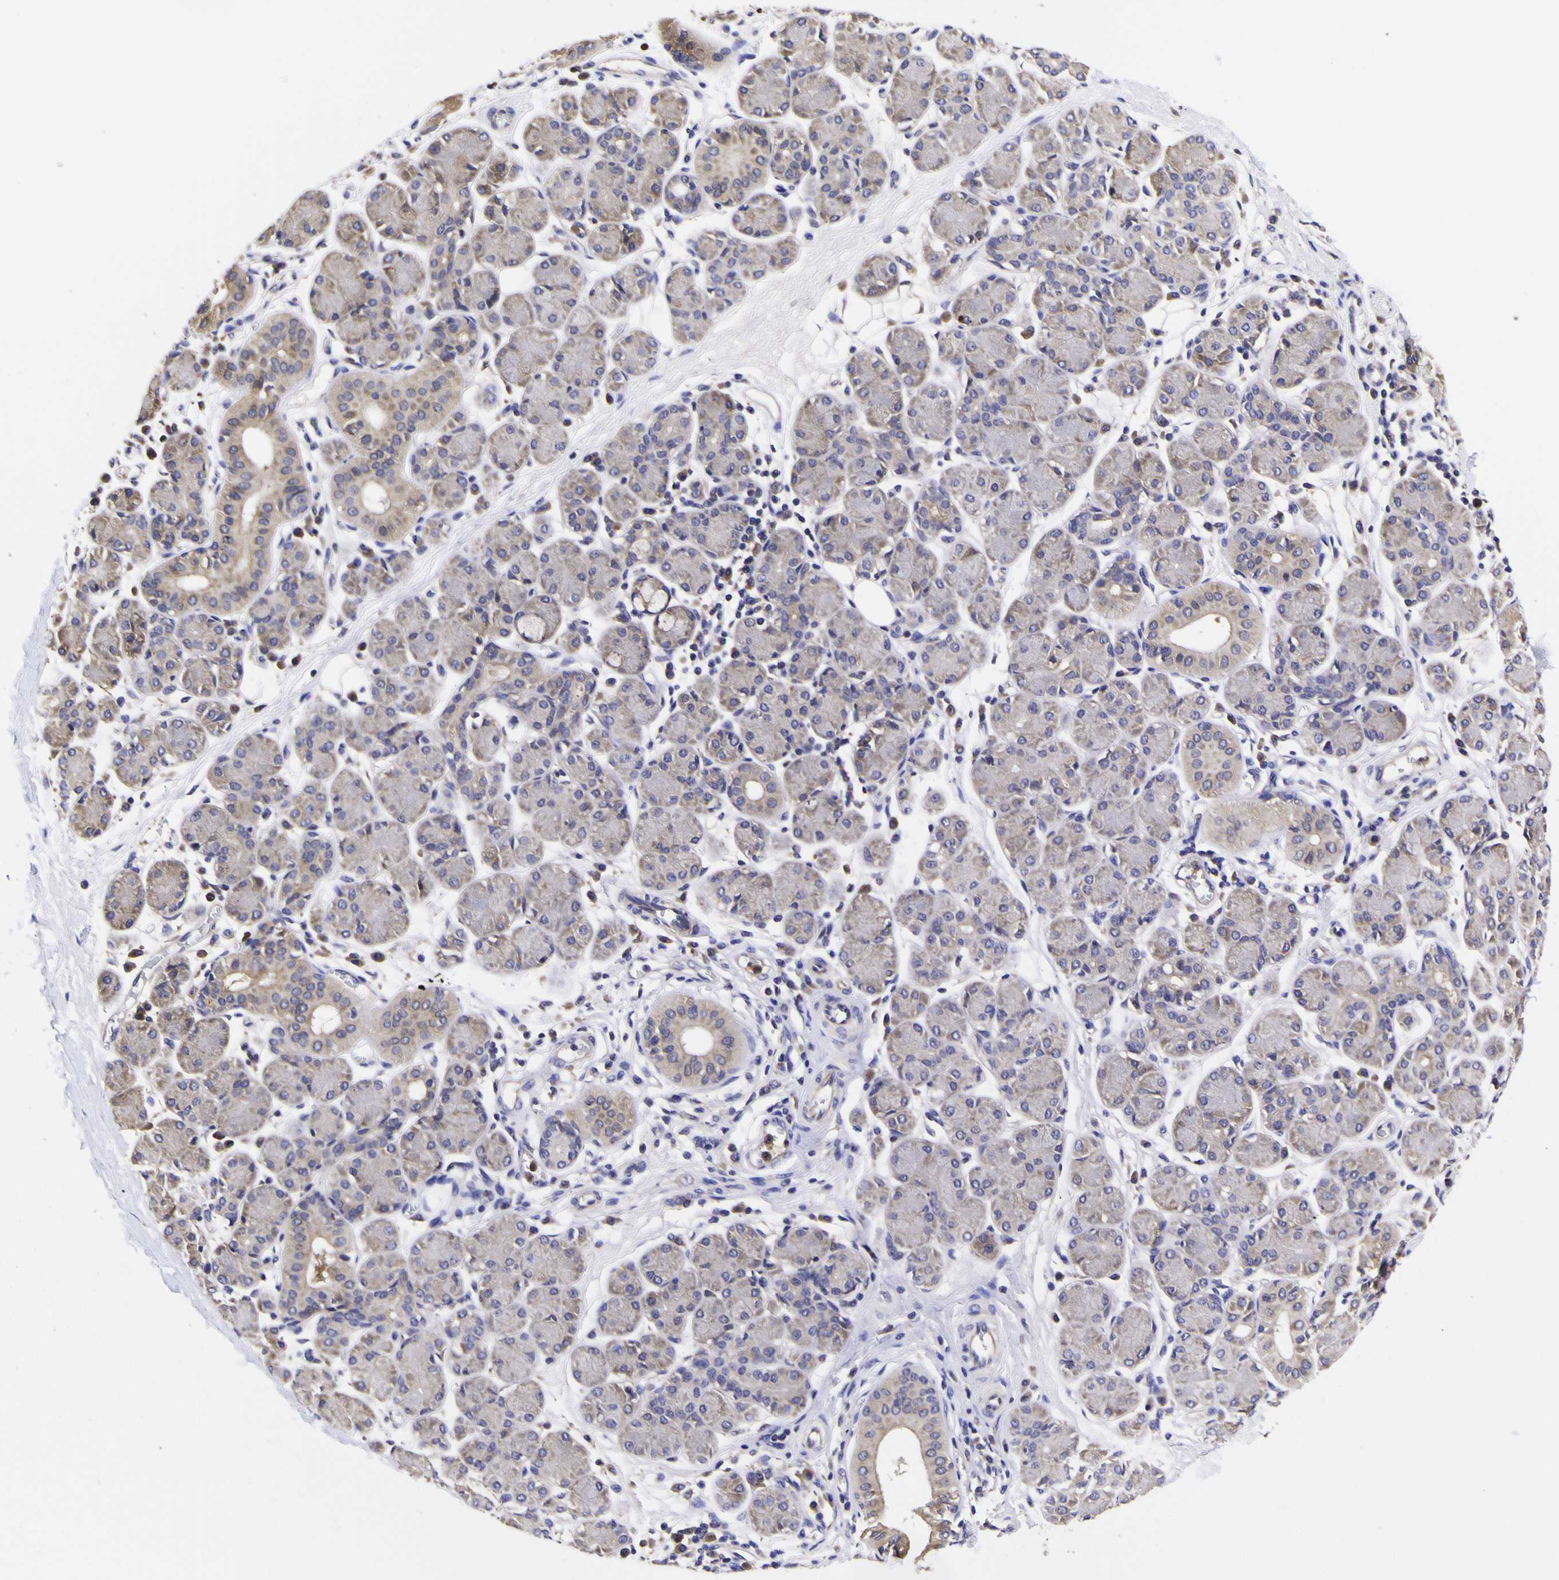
{"staining": {"intensity": "weak", "quantity": "25%-75%", "location": "cytoplasmic/membranous"}, "tissue": "salivary gland", "cell_type": "Glandular cells", "image_type": "normal", "snomed": [{"axis": "morphology", "description": "Normal tissue, NOS"}, {"axis": "morphology", "description": "Inflammation, NOS"}, {"axis": "topography", "description": "Lymph node"}, {"axis": "topography", "description": "Salivary gland"}], "caption": "Immunohistochemical staining of unremarkable human salivary gland shows low levels of weak cytoplasmic/membranous positivity in approximately 25%-75% of glandular cells. Using DAB (brown) and hematoxylin (blue) stains, captured at high magnification using brightfield microscopy.", "gene": "MAPK14", "patient": {"sex": "male", "age": 3}}